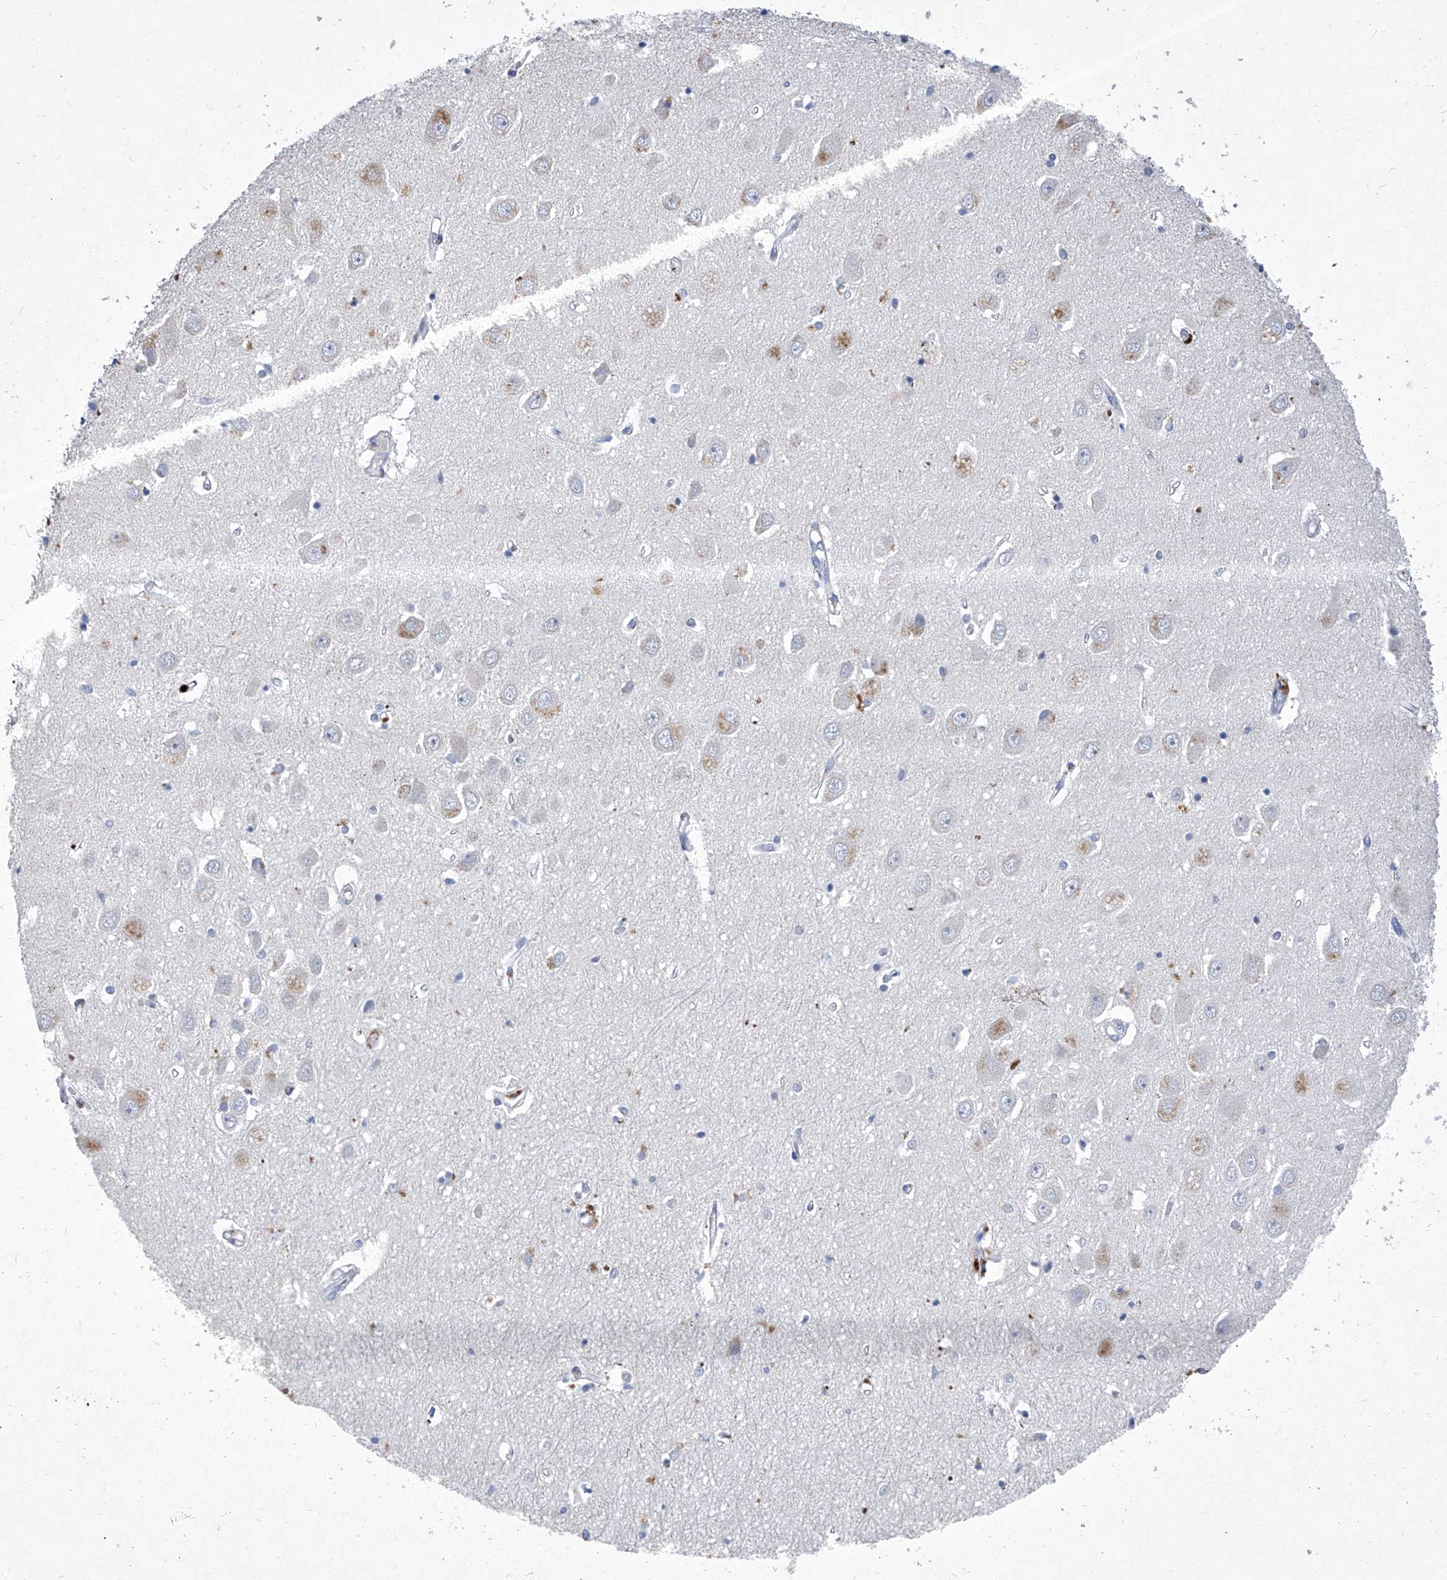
{"staining": {"intensity": "negative", "quantity": "none", "location": "none"}, "tissue": "hippocampus", "cell_type": "Glial cells", "image_type": "normal", "snomed": [{"axis": "morphology", "description": "Normal tissue, NOS"}, {"axis": "topography", "description": "Hippocampus"}], "caption": "IHC photomicrograph of benign hippocampus: human hippocampus stained with DAB (3,3'-diaminobenzidine) shows no significant protein expression in glial cells.", "gene": "IFNL2", "patient": {"sex": "female", "age": 64}}